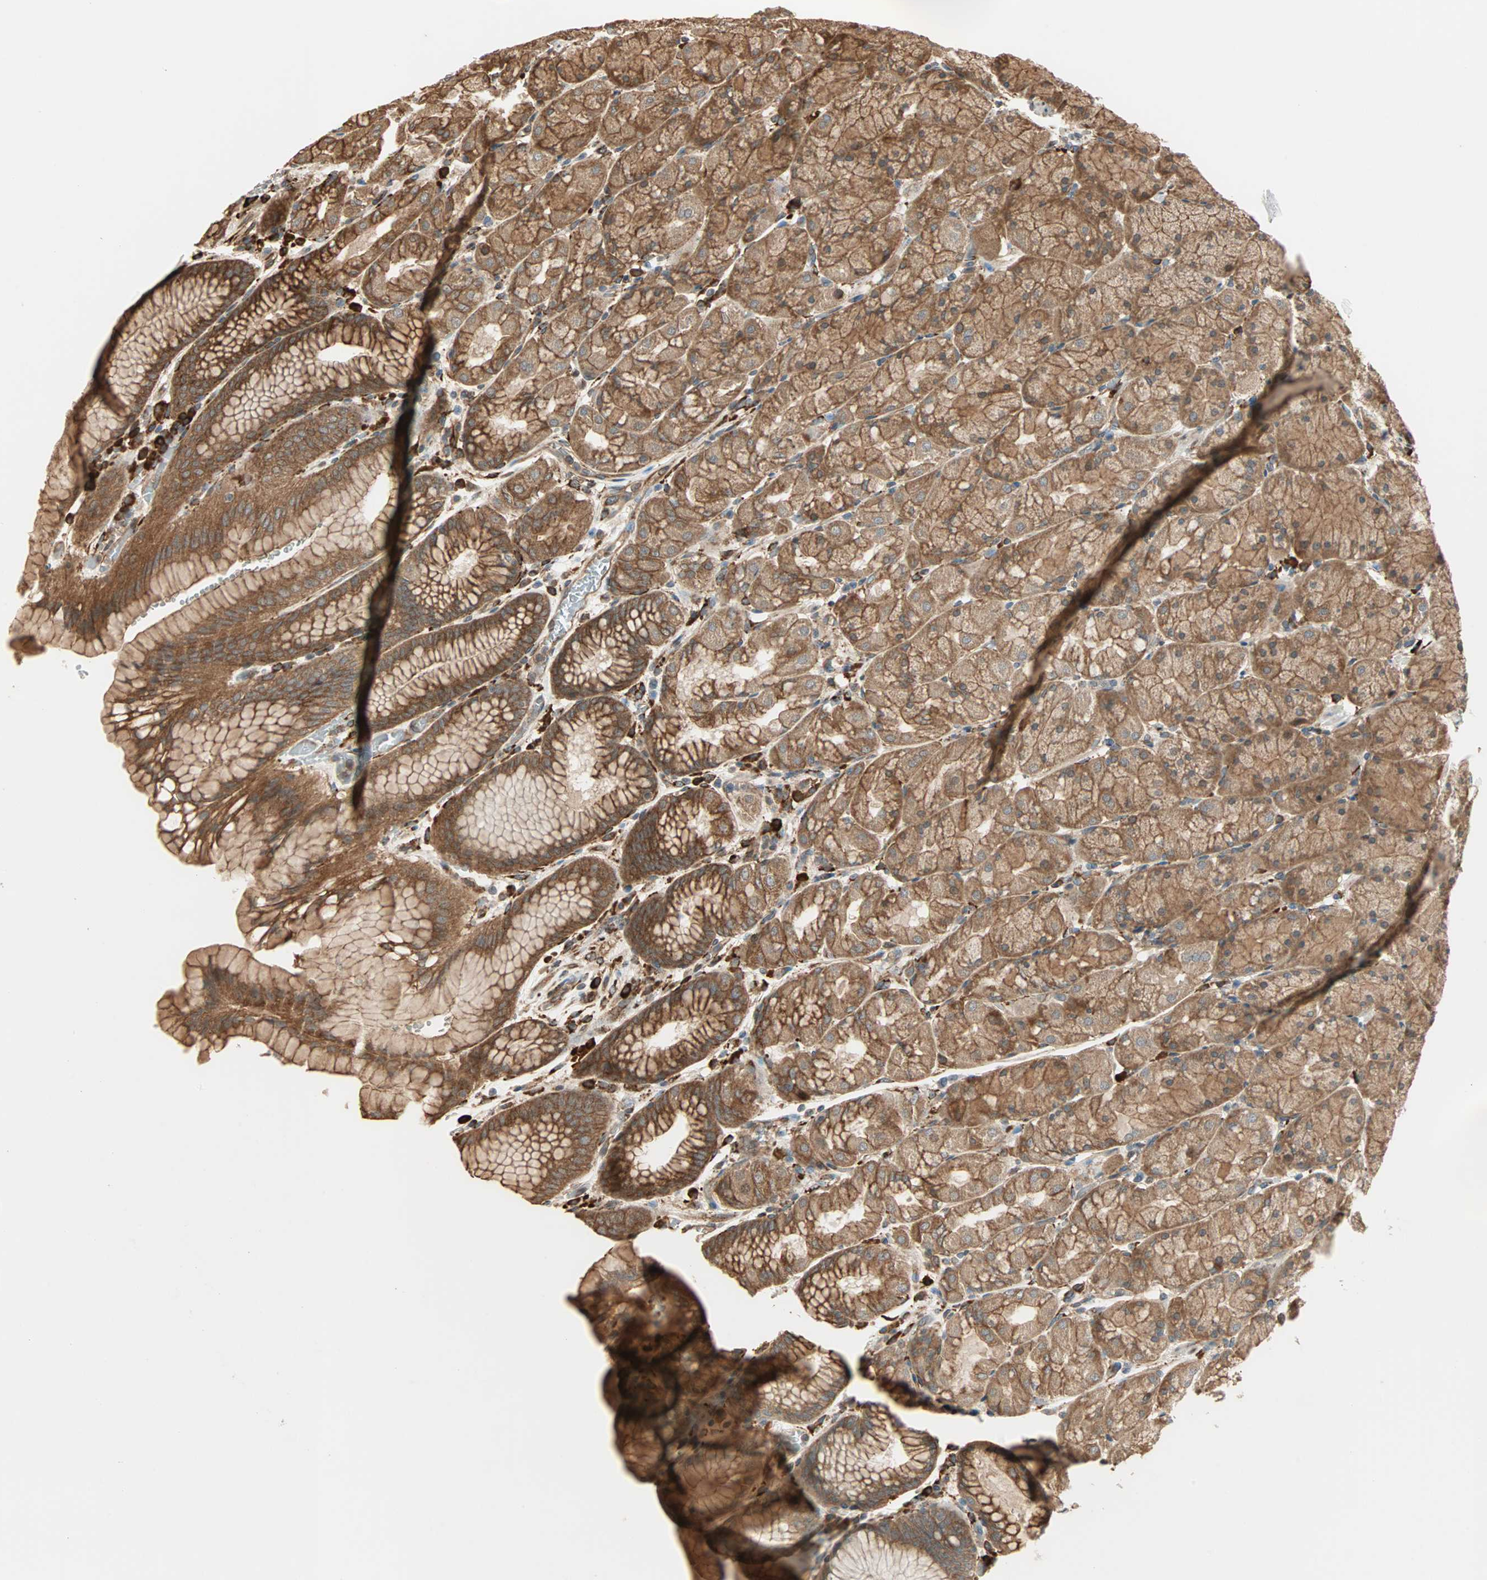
{"staining": {"intensity": "moderate", "quantity": ">75%", "location": "cytoplasmic/membranous"}, "tissue": "stomach", "cell_type": "Glandular cells", "image_type": "normal", "snomed": [{"axis": "morphology", "description": "Normal tissue, NOS"}, {"axis": "topography", "description": "Stomach, upper"}, {"axis": "topography", "description": "Stomach"}], "caption": "Moderate cytoplasmic/membranous positivity is appreciated in about >75% of glandular cells in unremarkable stomach.", "gene": "P4HA1", "patient": {"sex": "male", "age": 76}}